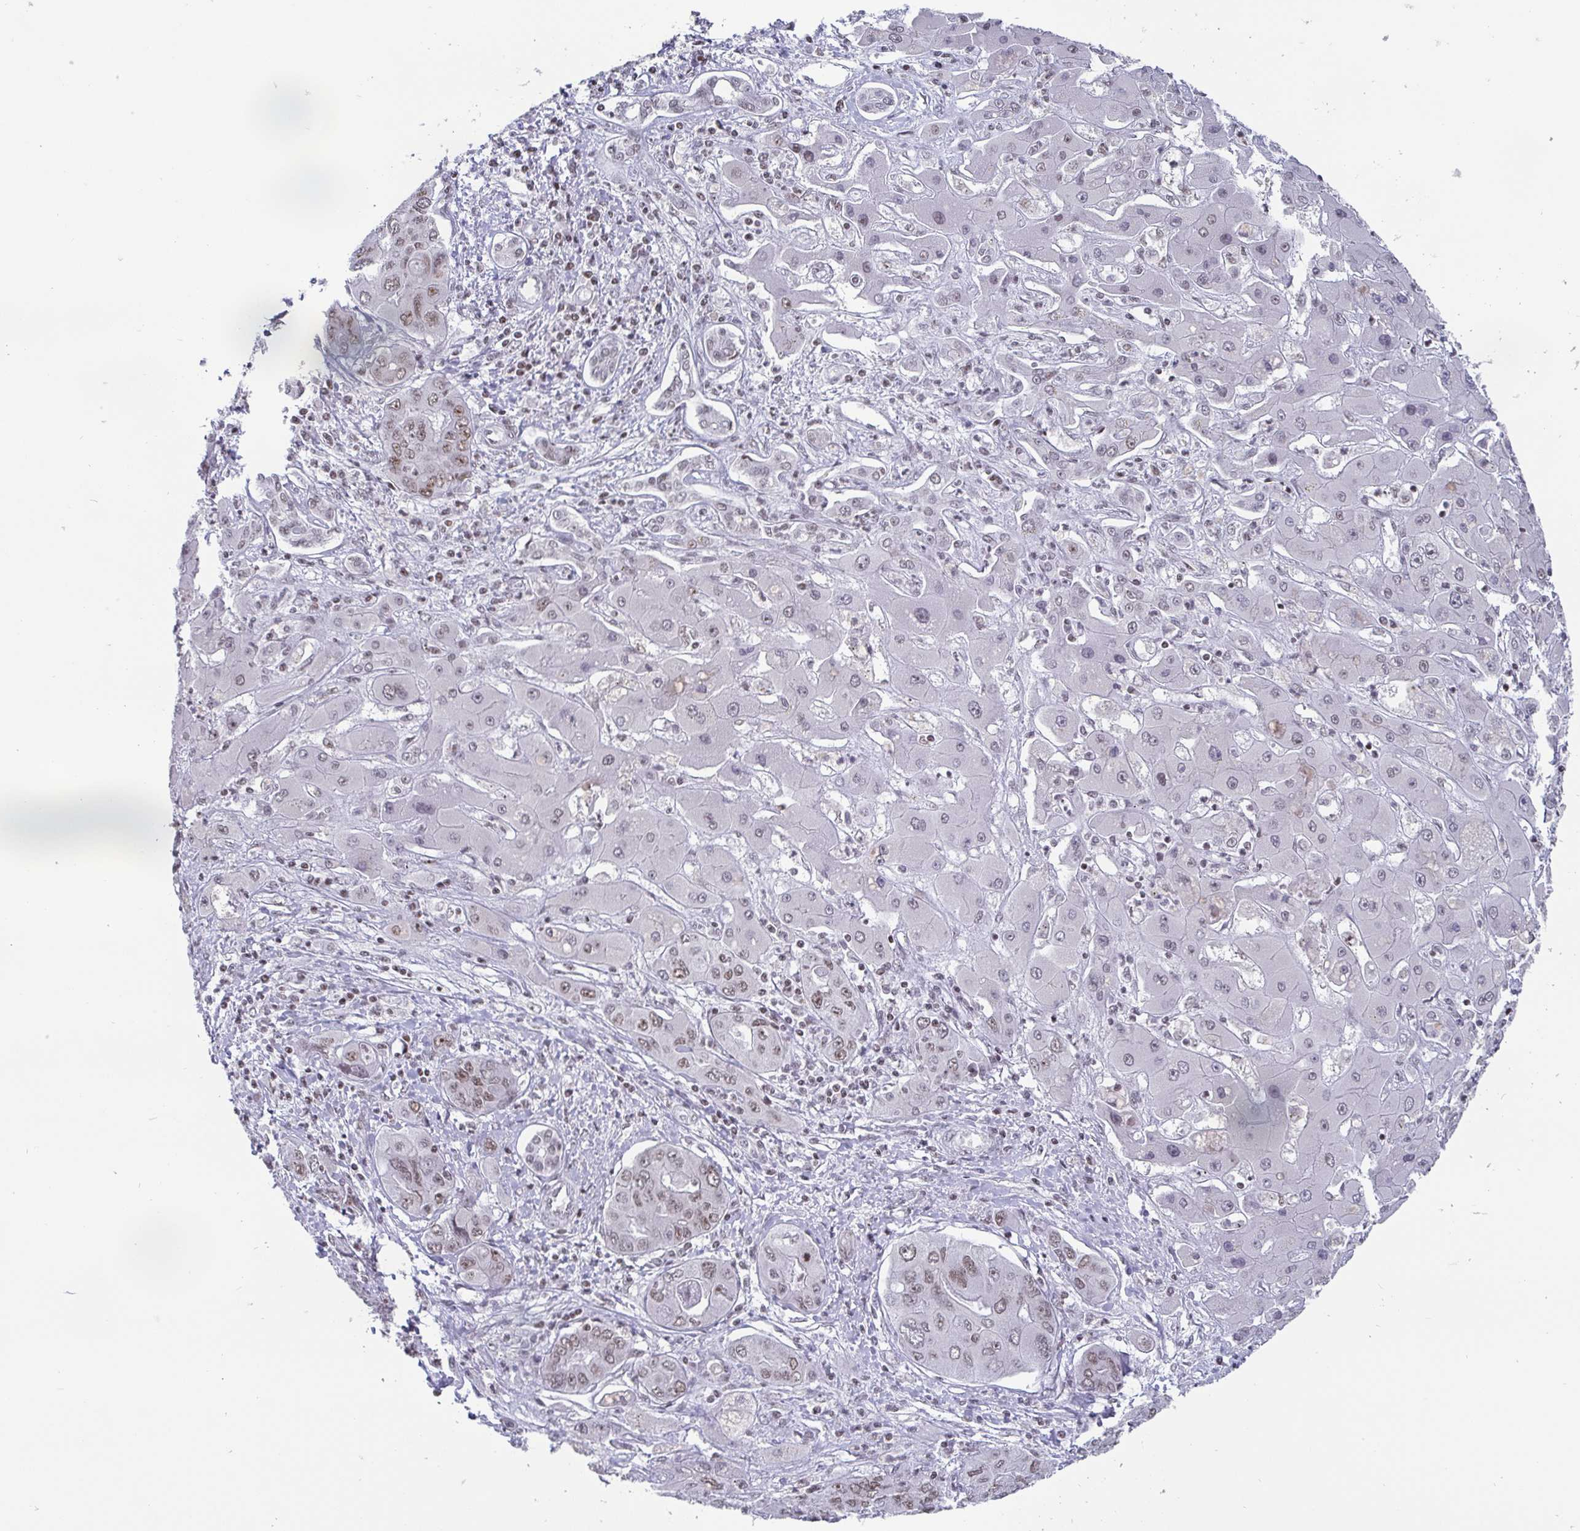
{"staining": {"intensity": "moderate", "quantity": ">75%", "location": "nuclear"}, "tissue": "liver cancer", "cell_type": "Tumor cells", "image_type": "cancer", "snomed": [{"axis": "morphology", "description": "Cholangiocarcinoma"}, {"axis": "topography", "description": "Liver"}], "caption": "Immunohistochemistry micrograph of human liver cholangiocarcinoma stained for a protein (brown), which displays medium levels of moderate nuclear expression in about >75% of tumor cells.", "gene": "CTCF", "patient": {"sex": "male", "age": 67}}